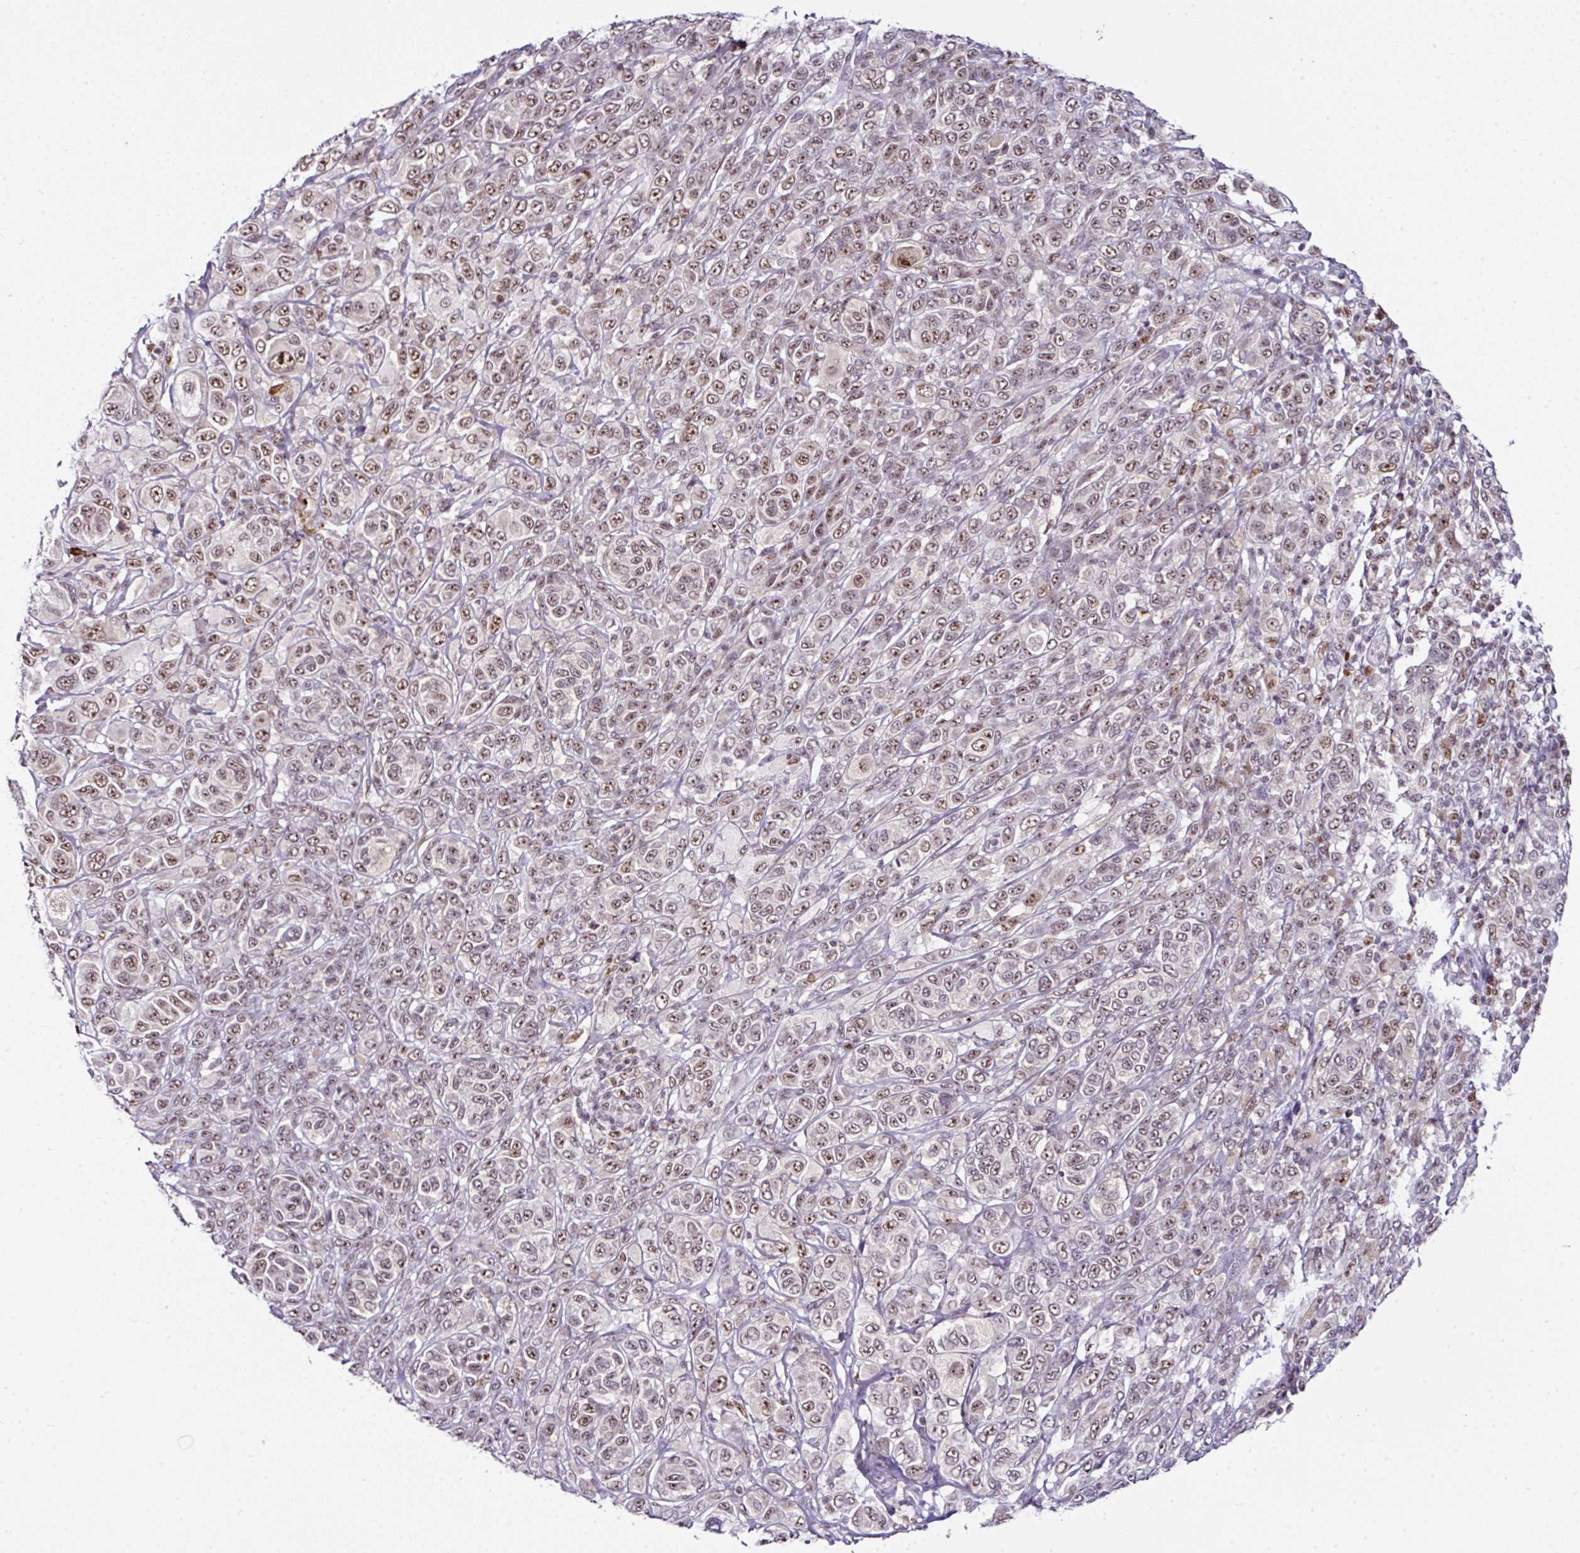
{"staining": {"intensity": "moderate", "quantity": ">75%", "location": "nuclear"}, "tissue": "melanoma", "cell_type": "Tumor cells", "image_type": "cancer", "snomed": [{"axis": "morphology", "description": "Malignant melanoma, NOS"}, {"axis": "topography", "description": "Skin"}], "caption": "This image shows melanoma stained with immunohistochemistry to label a protein in brown. The nuclear of tumor cells show moderate positivity for the protein. Nuclei are counter-stained blue.", "gene": "PTPN2", "patient": {"sex": "male", "age": 42}}